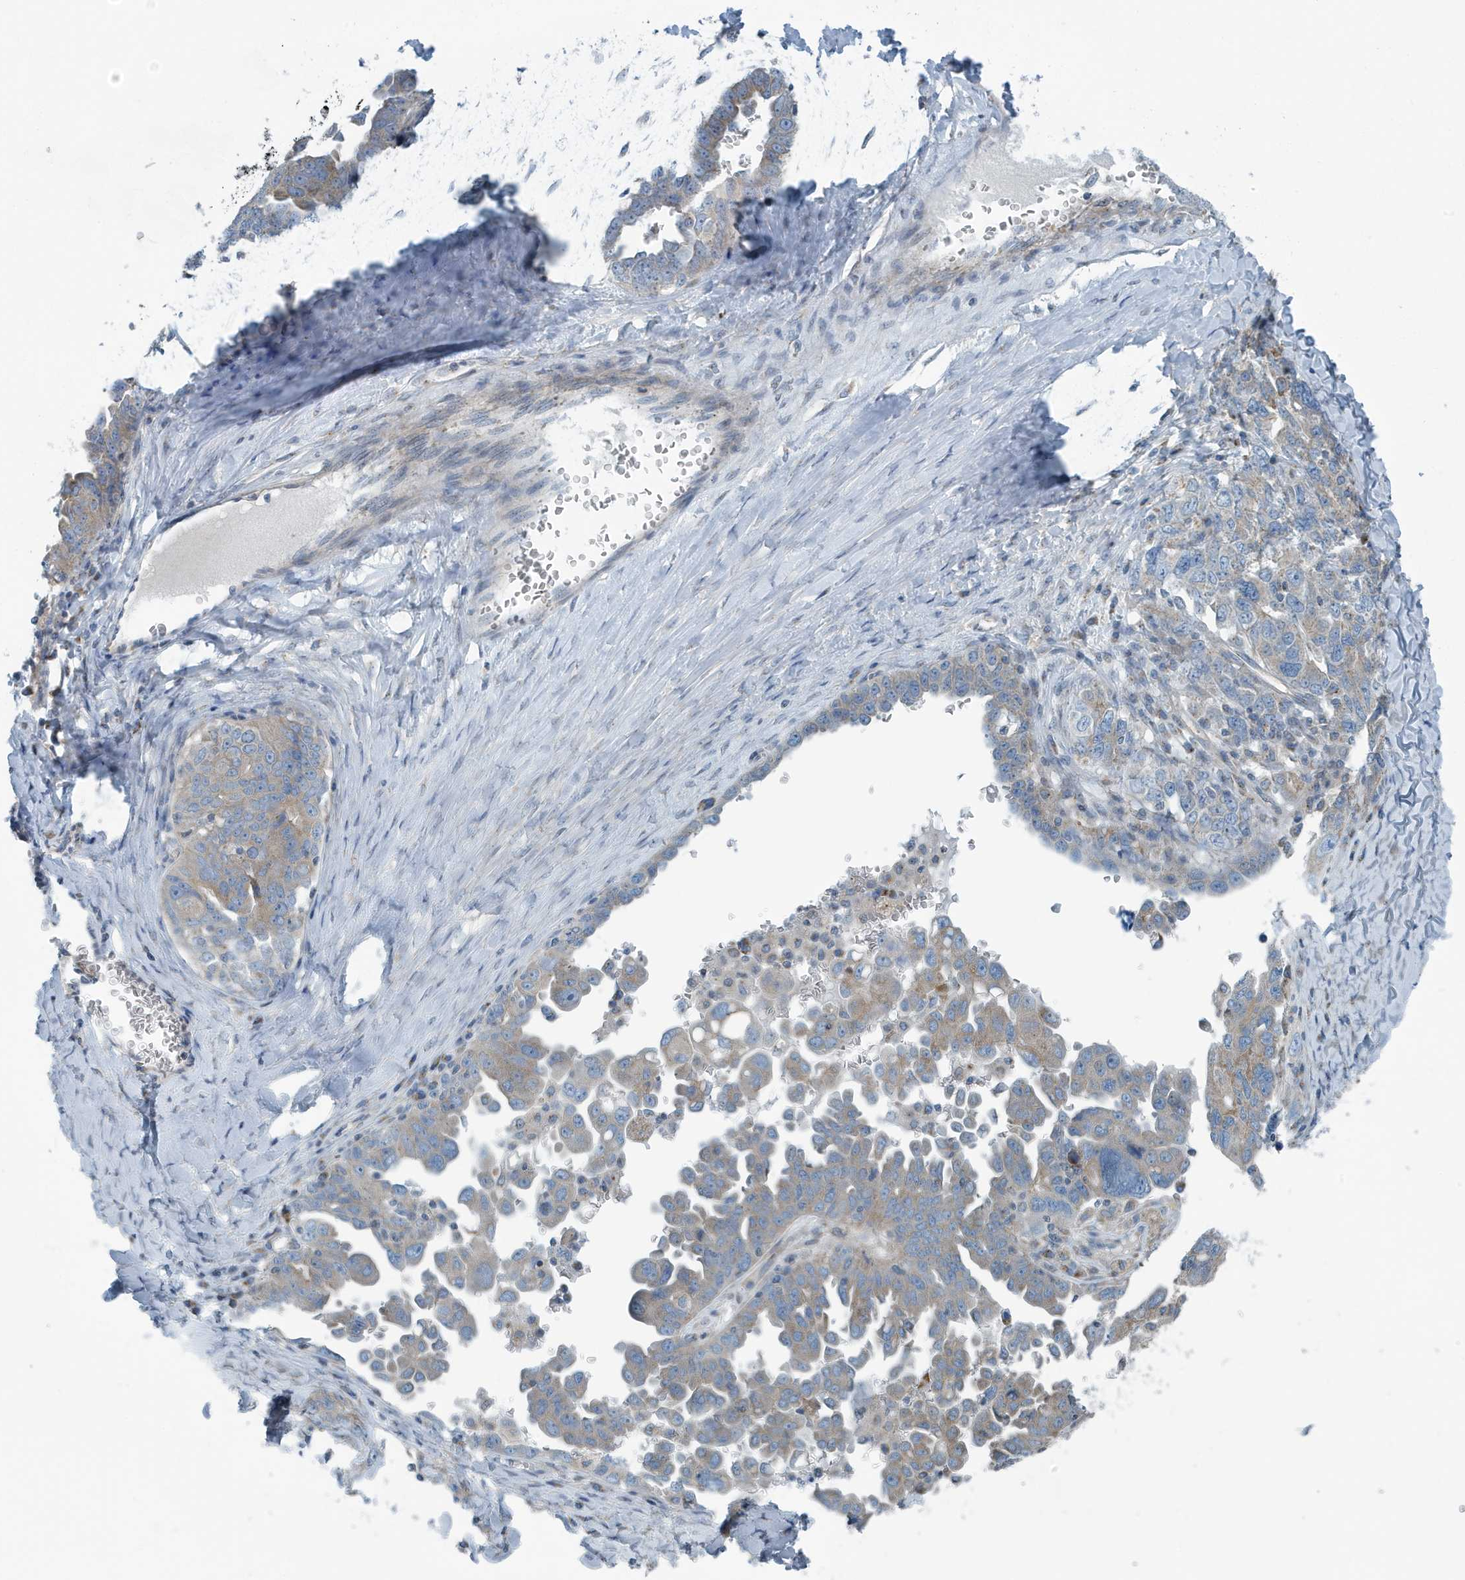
{"staining": {"intensity": "weak", "quantity": ">75%", "location": "cytoplasmic/membranous"}, "tissue": "ovarian cancer", "cell_type": "Tumor cells", "image_type": "cancer", "snomed": [{"axis": "morphology", "description": "Carcinoma, endometroid"}, {"axis": "topography", "description": "Ovary"}], "caption": "About >75% of tumor cells in ovarian cancer (endometroid carcinoma) demonstrate weak cytoplasmic/membranous protein staining as visualized by brown immunohistochemical staining.", "gene": "PPM1M", "patient": {"sex": "female", "age": 62}}